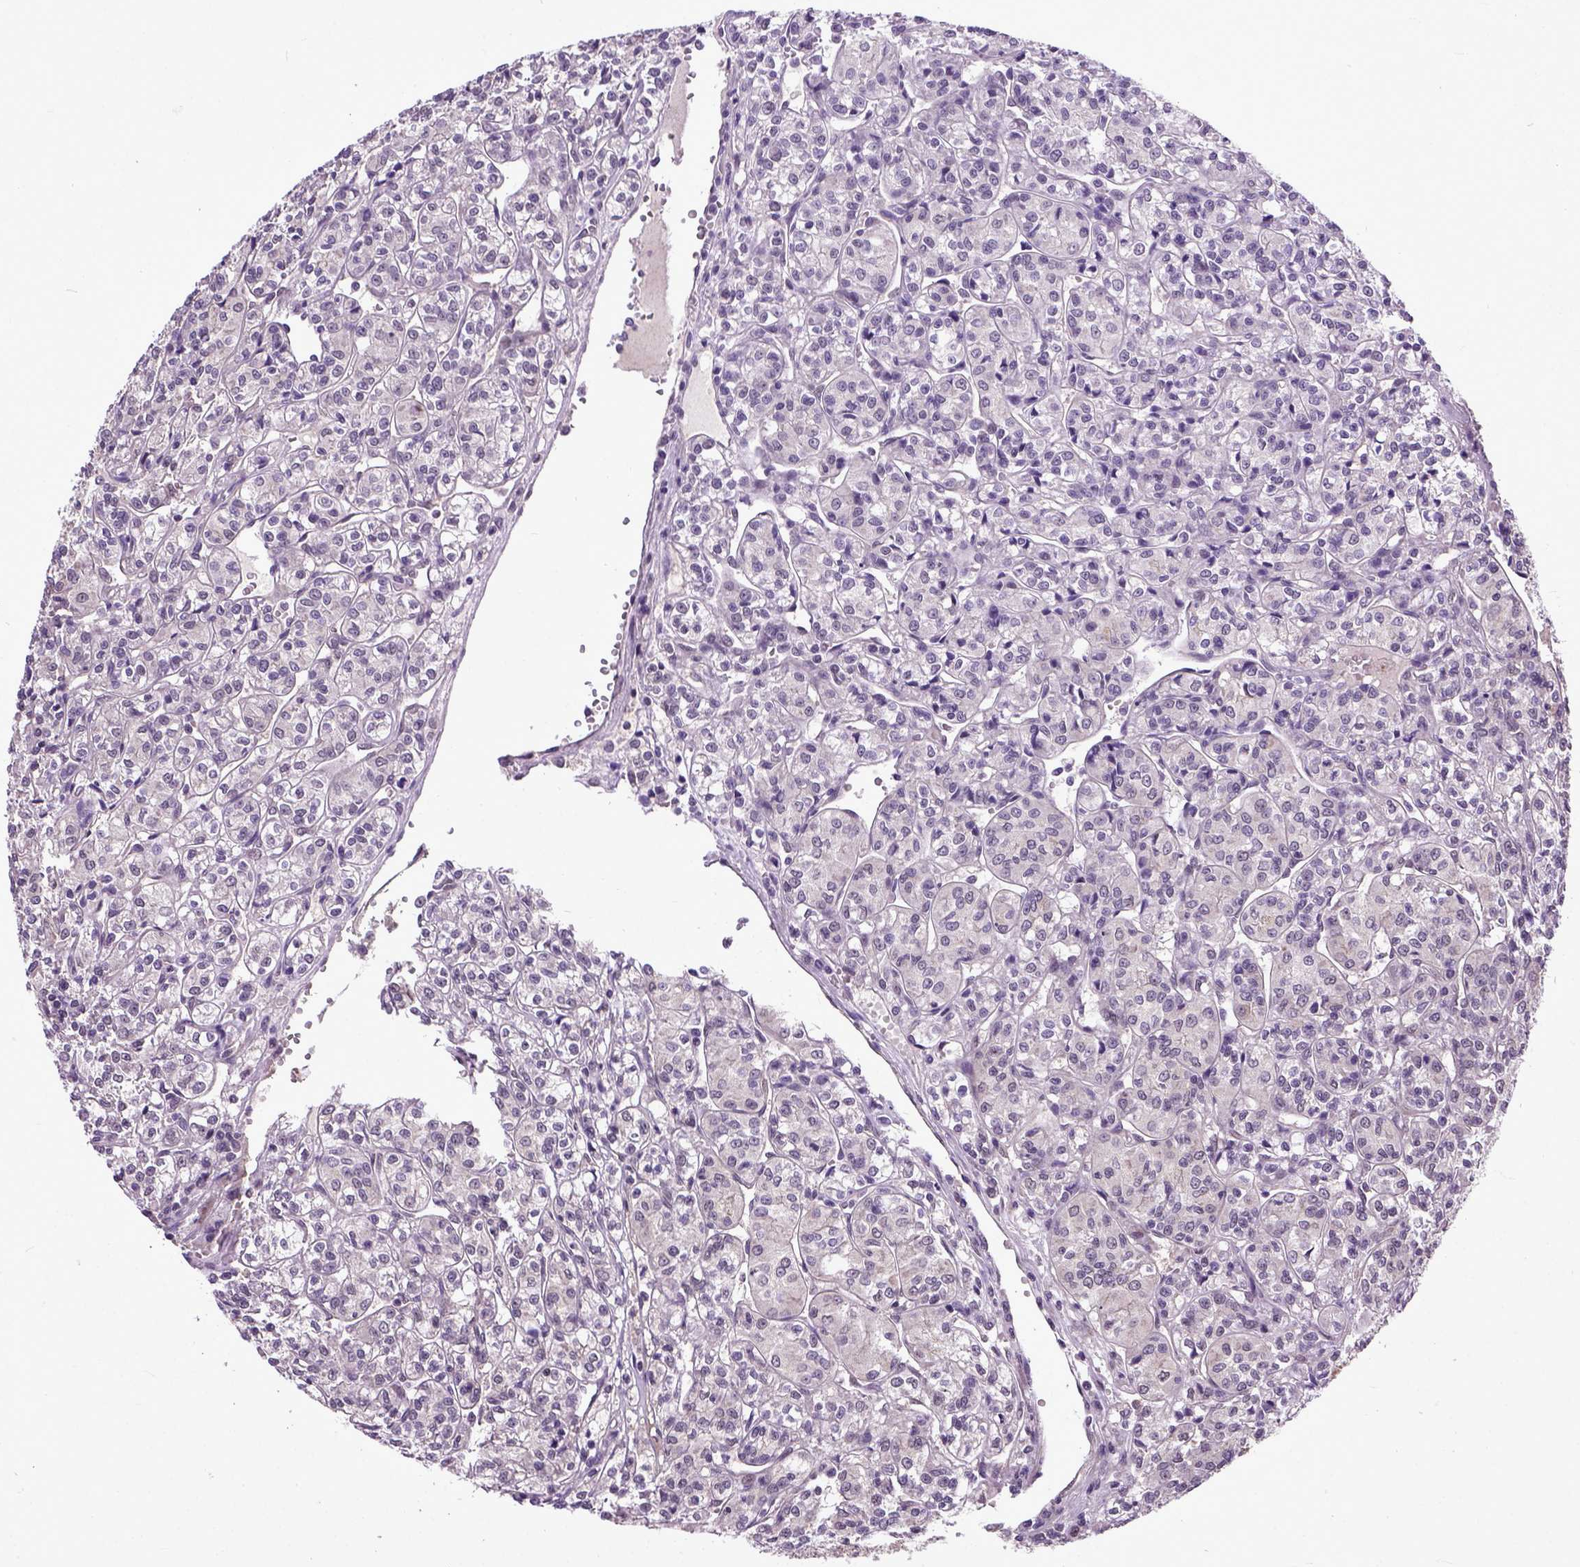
{"staining": {"intensity": "negative", "quantity": "none", "location": "none"}, "tissue": "renal cancer", "cell_type": "Tumor cells", "image_type": "cancer", "snomed": [{"axis": "morphology", "description": "Adenocarcinoma, NOS"}, {"axis": "topography", "description": "Kidney"}], "caption": "The IHC micrograph has no significant positivity in tumor cells of renal cancer (adenocarcinoma) tissue.", "gene": "UBA3", "patient": {"sex": "male", "age": 36}}